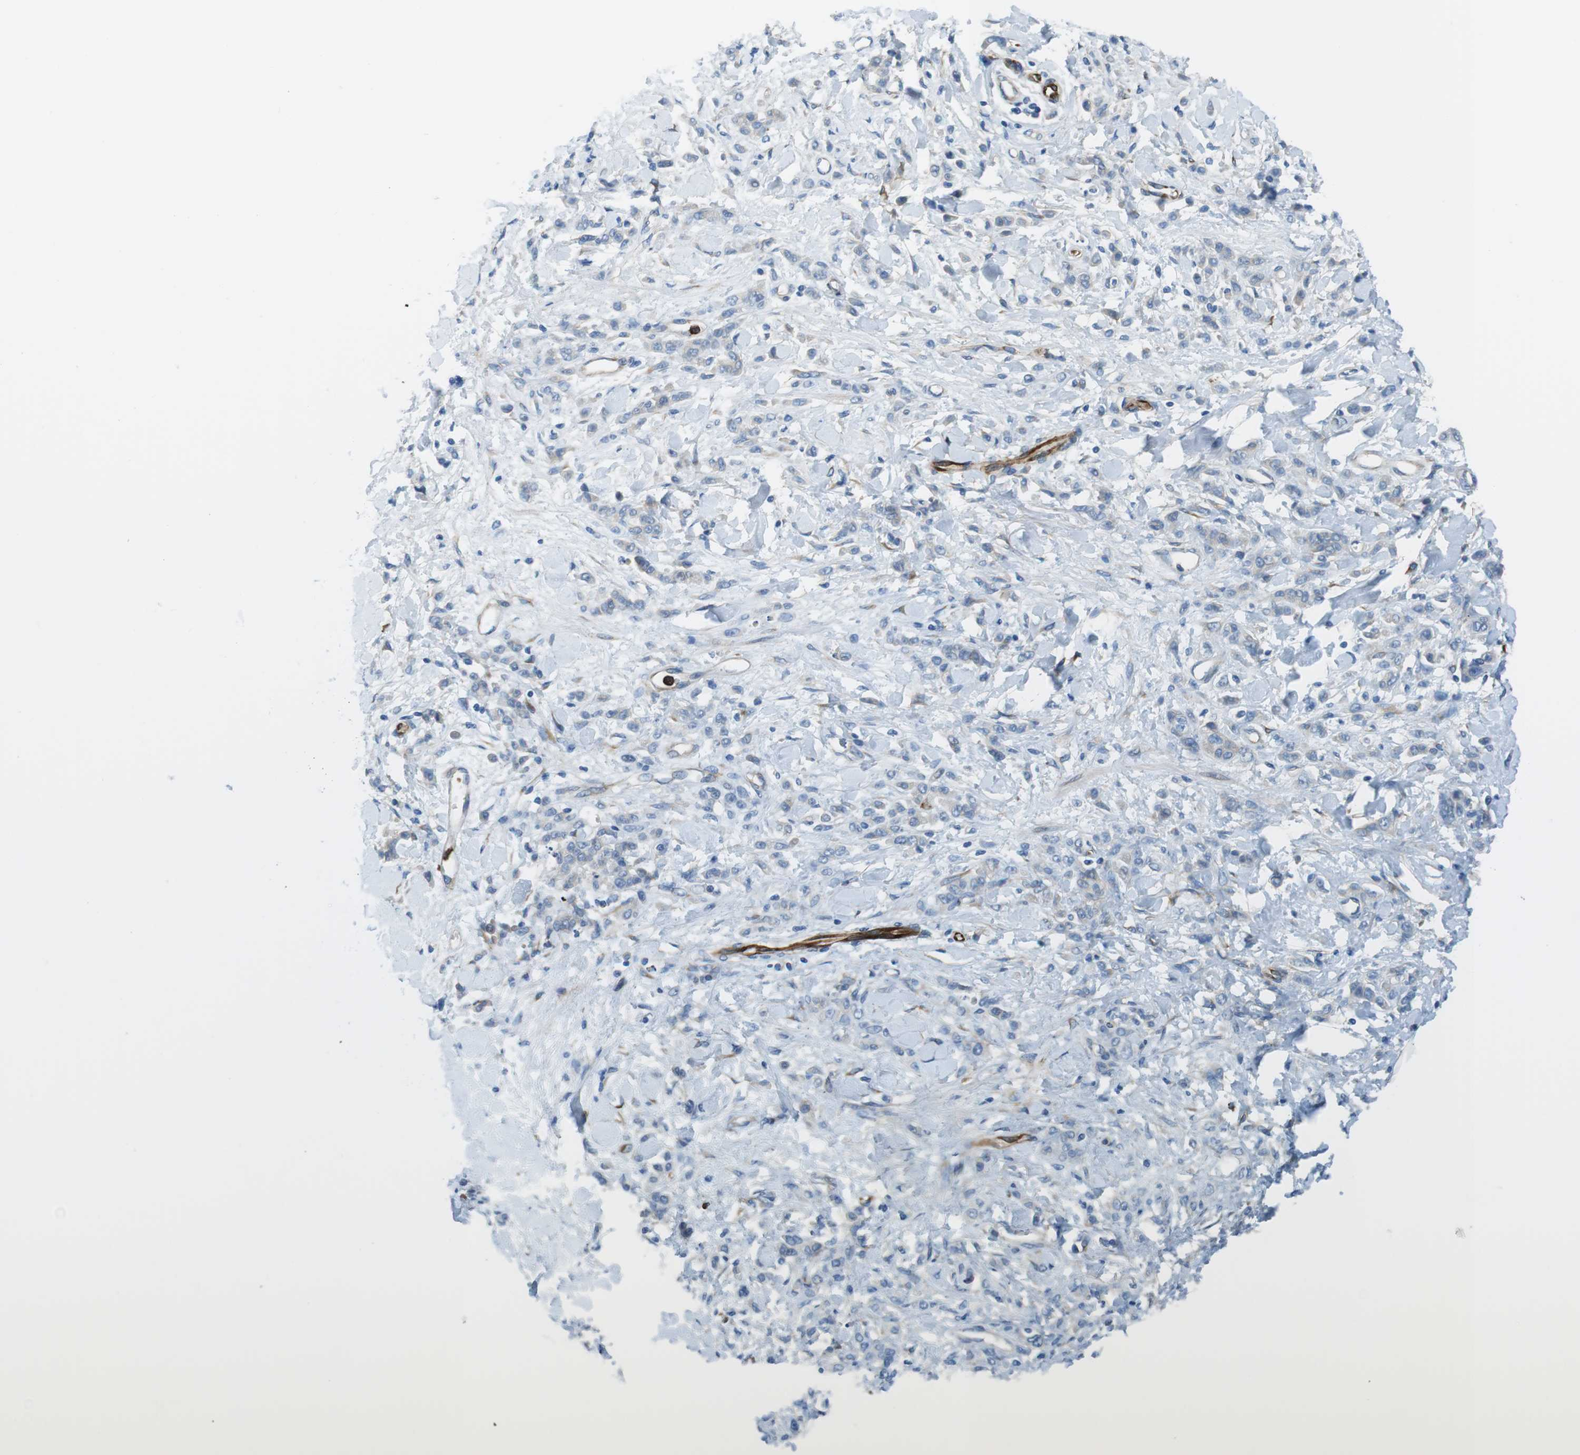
{"staining": {"intensity": "weak", "quantity": "<25%", "location": "cytoplasmic/membranous"}, "tissue": "stomach cancer", "cell_type": "Tumor cells", "image_type": "cancer", "snomed": [{"axis": "morphology", "description": "Normal tissue, NOS"}, {"axis": "morphology", "description": "Adenocarcinoma, NOS"}, {"axis": "topography", "description": "Stomach"}], "caption": "Human adenocarcinoma (stomach) stained for a protein using immunohistochemistry reveals no positivity in tumor cells.", "gene": "EMP2", "patient": {"sex": "male", "age": 82}}